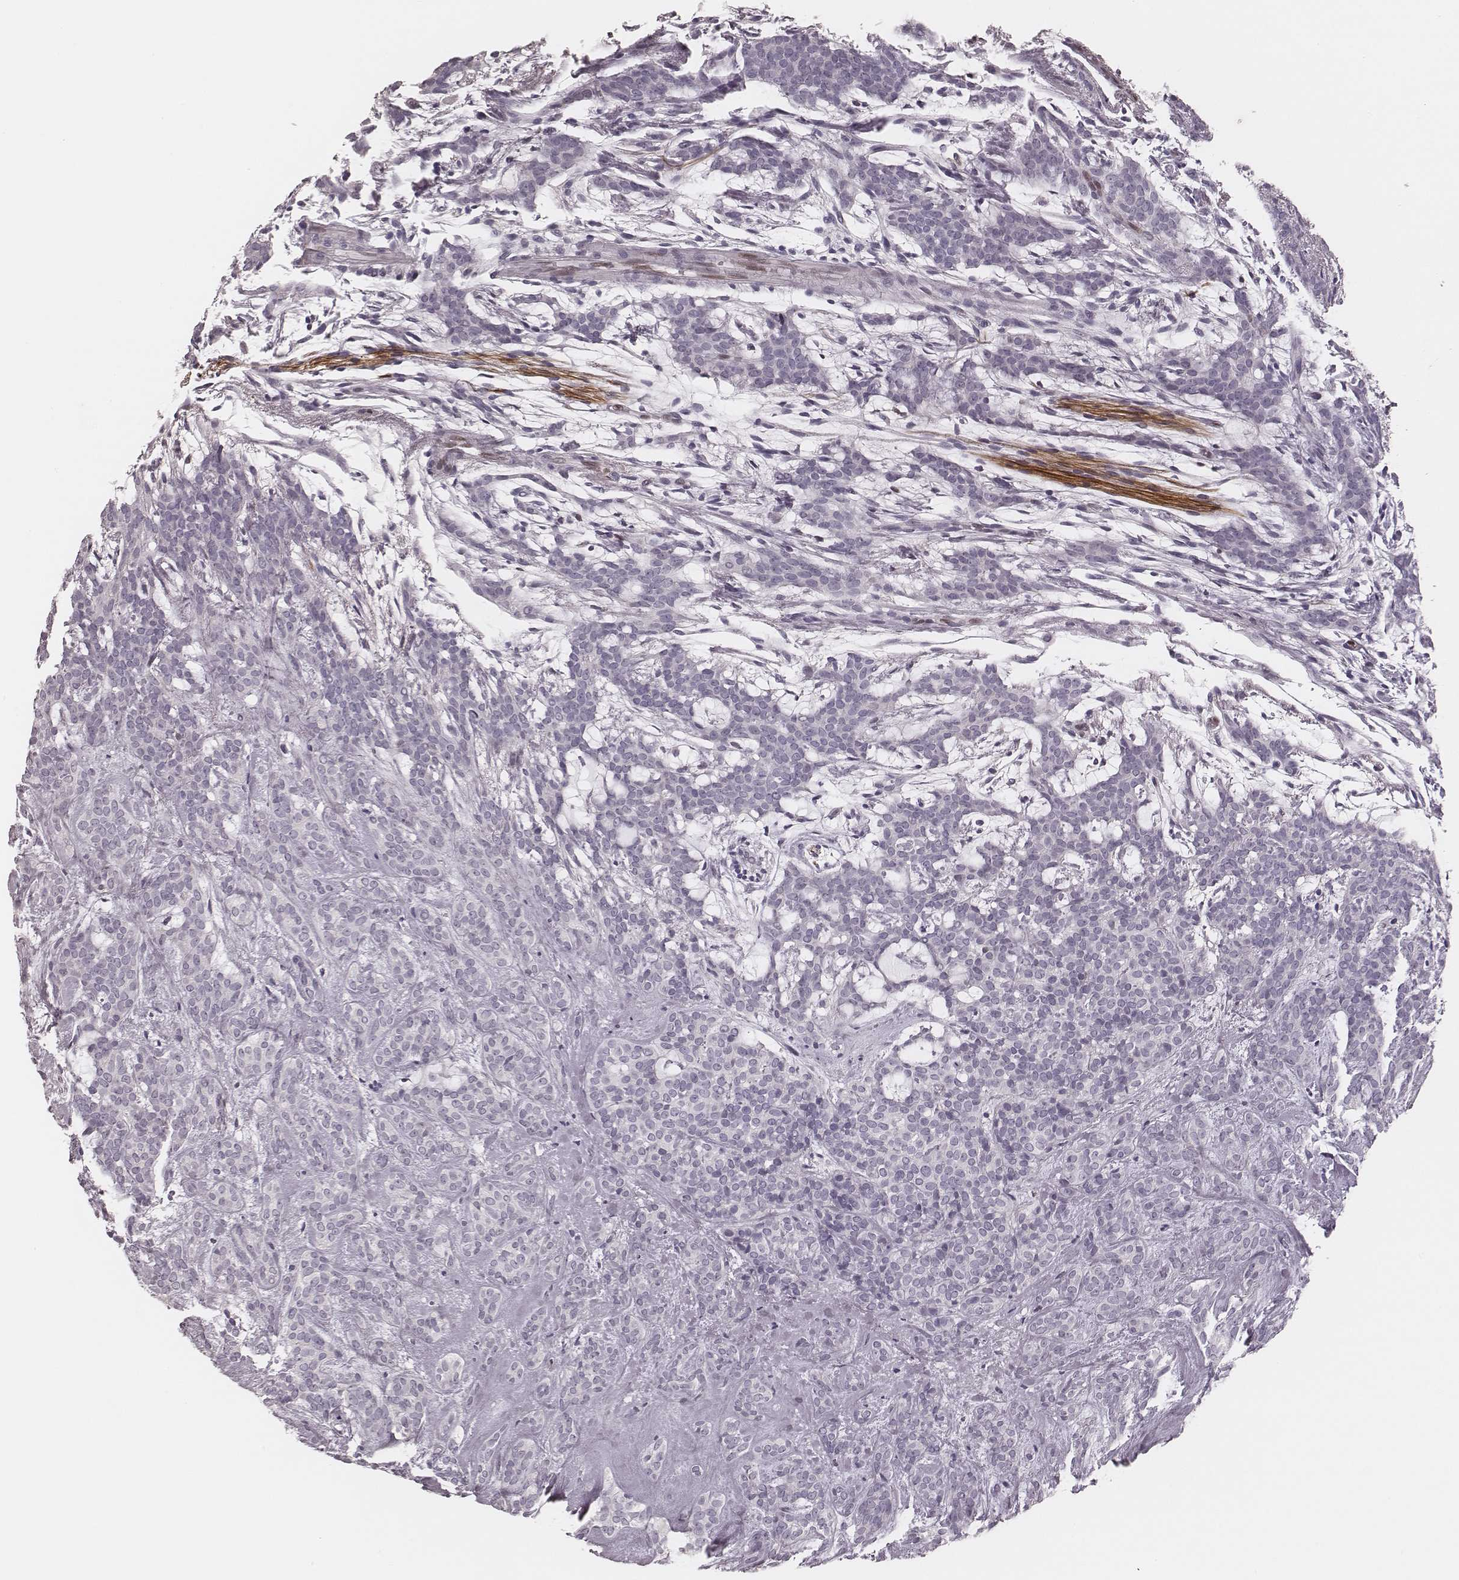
{"staining": {"intensity": "negative", "quantity": "none", "location": "none"}, "tissue": "head and neck cancer", "cell_type": "Tumor cells", "image_type": "cancer", "snomed": [{"axis": "morphology", "description": "Adenocarcinoma, NOS"}, {"axis": "topography", "description": "Head-Neck"}], "caption": "The image demonstrates no staining of tumor cells in adenocarcinoma (head and neck).", "gene": "MSX1", "patient": {"sex": "female", "age": 57}}